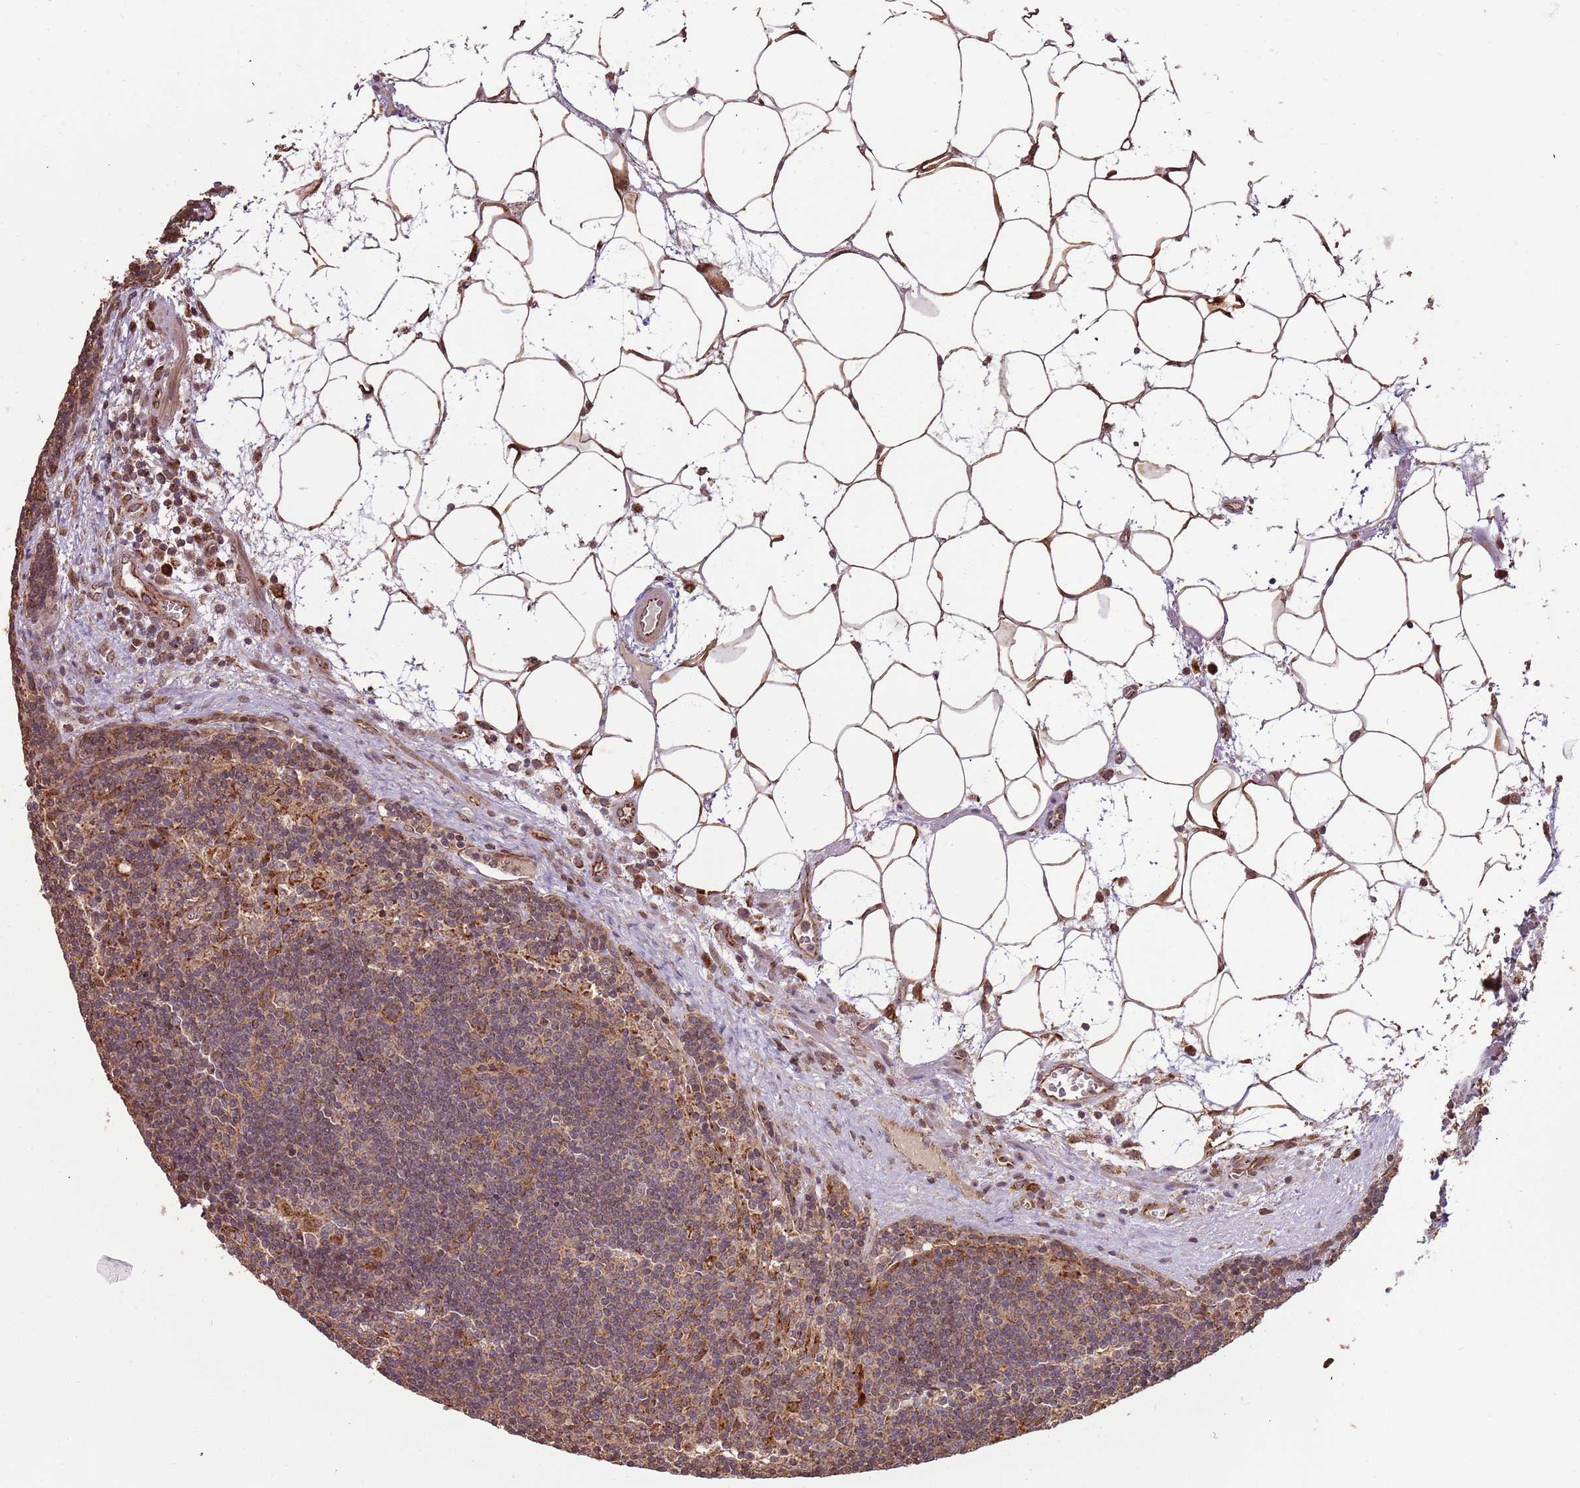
{"staining": {"intensity": "moderate", "quantity": ">75%", "location": "cytoplasmic/membranous,nuclear"}, "tissue": "lymph node", "cell_type": "Germinal center cells", "image_type": "normal", "snomed": [{"axis": "morphology", "description": "Normal tissue, NOS"}, {"axis": "topography", "description": "Lymph node"}], "caption": "This micrograph shows immunohistochemistry staining of normal lymph node, with medium moderate cytoplasmic/membranous,nuclear expression in about >75% of germinal center cells.", "gene": "IL17RD", "patient": {"sex": "male", "age": 58}}